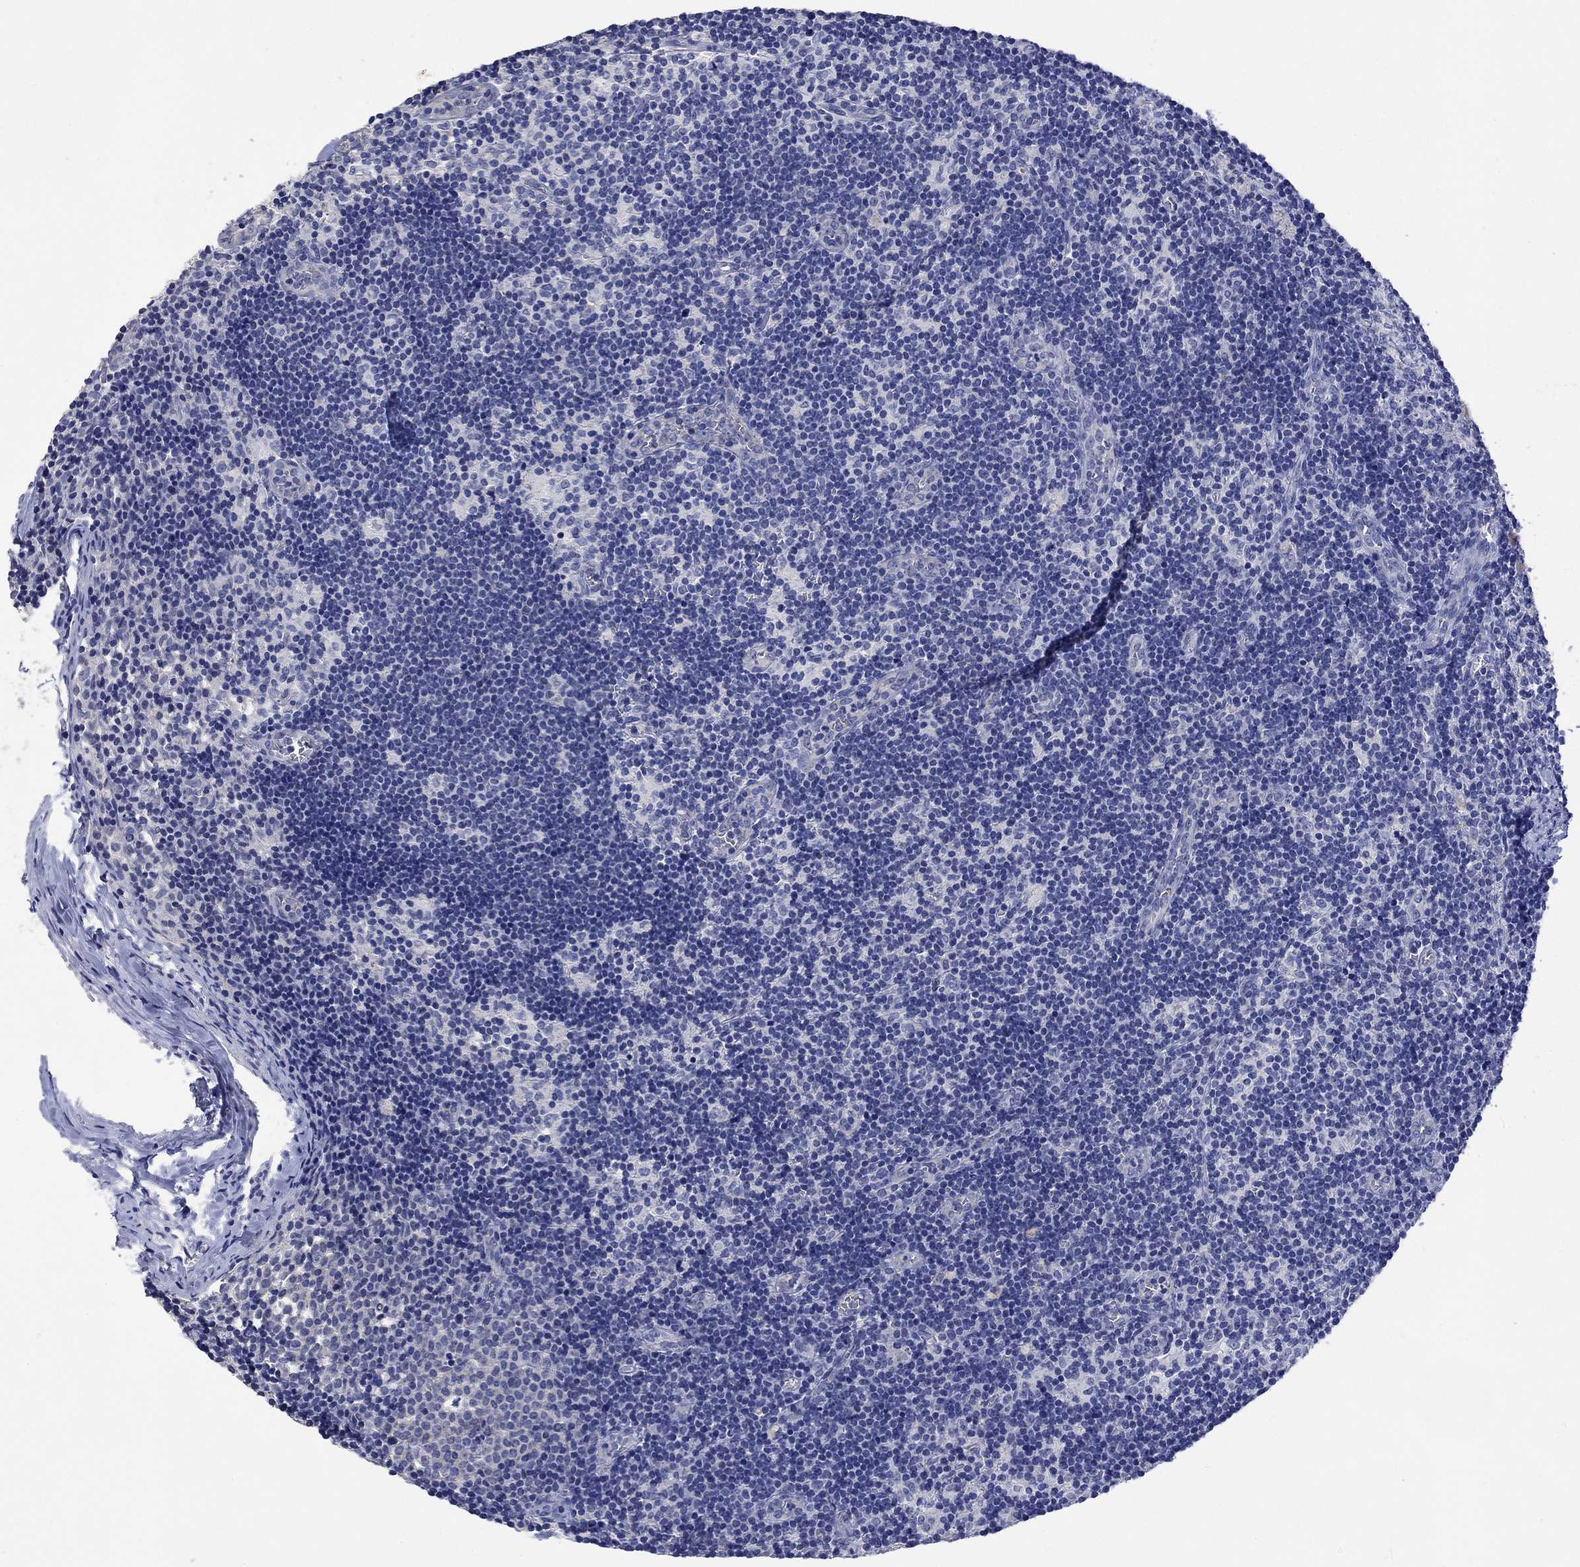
{"staining": {"intensity": "negative", "quantity": "none", "location": "none"}, "tissue": "lymph node", "cell_type": "Germinal center cells", "image_type": "normal", "snomed": [{"axis": "morphology", "description": "Normal tissue, NOS"}, {"axis": "topography", "description": "Lymph node"}], "caption": "Immunohistochemistry histopathology image of benign human lymph node stained for a protein (brown), which exhibits no staining in germinal center cells. Brightfield microscopy of immunohistochemistry stained with DAB (brown) and hematoxylin (blue), captured at high magnification.", "gene": "AGRP", "patient": {"sex": "female", "age": 52}}